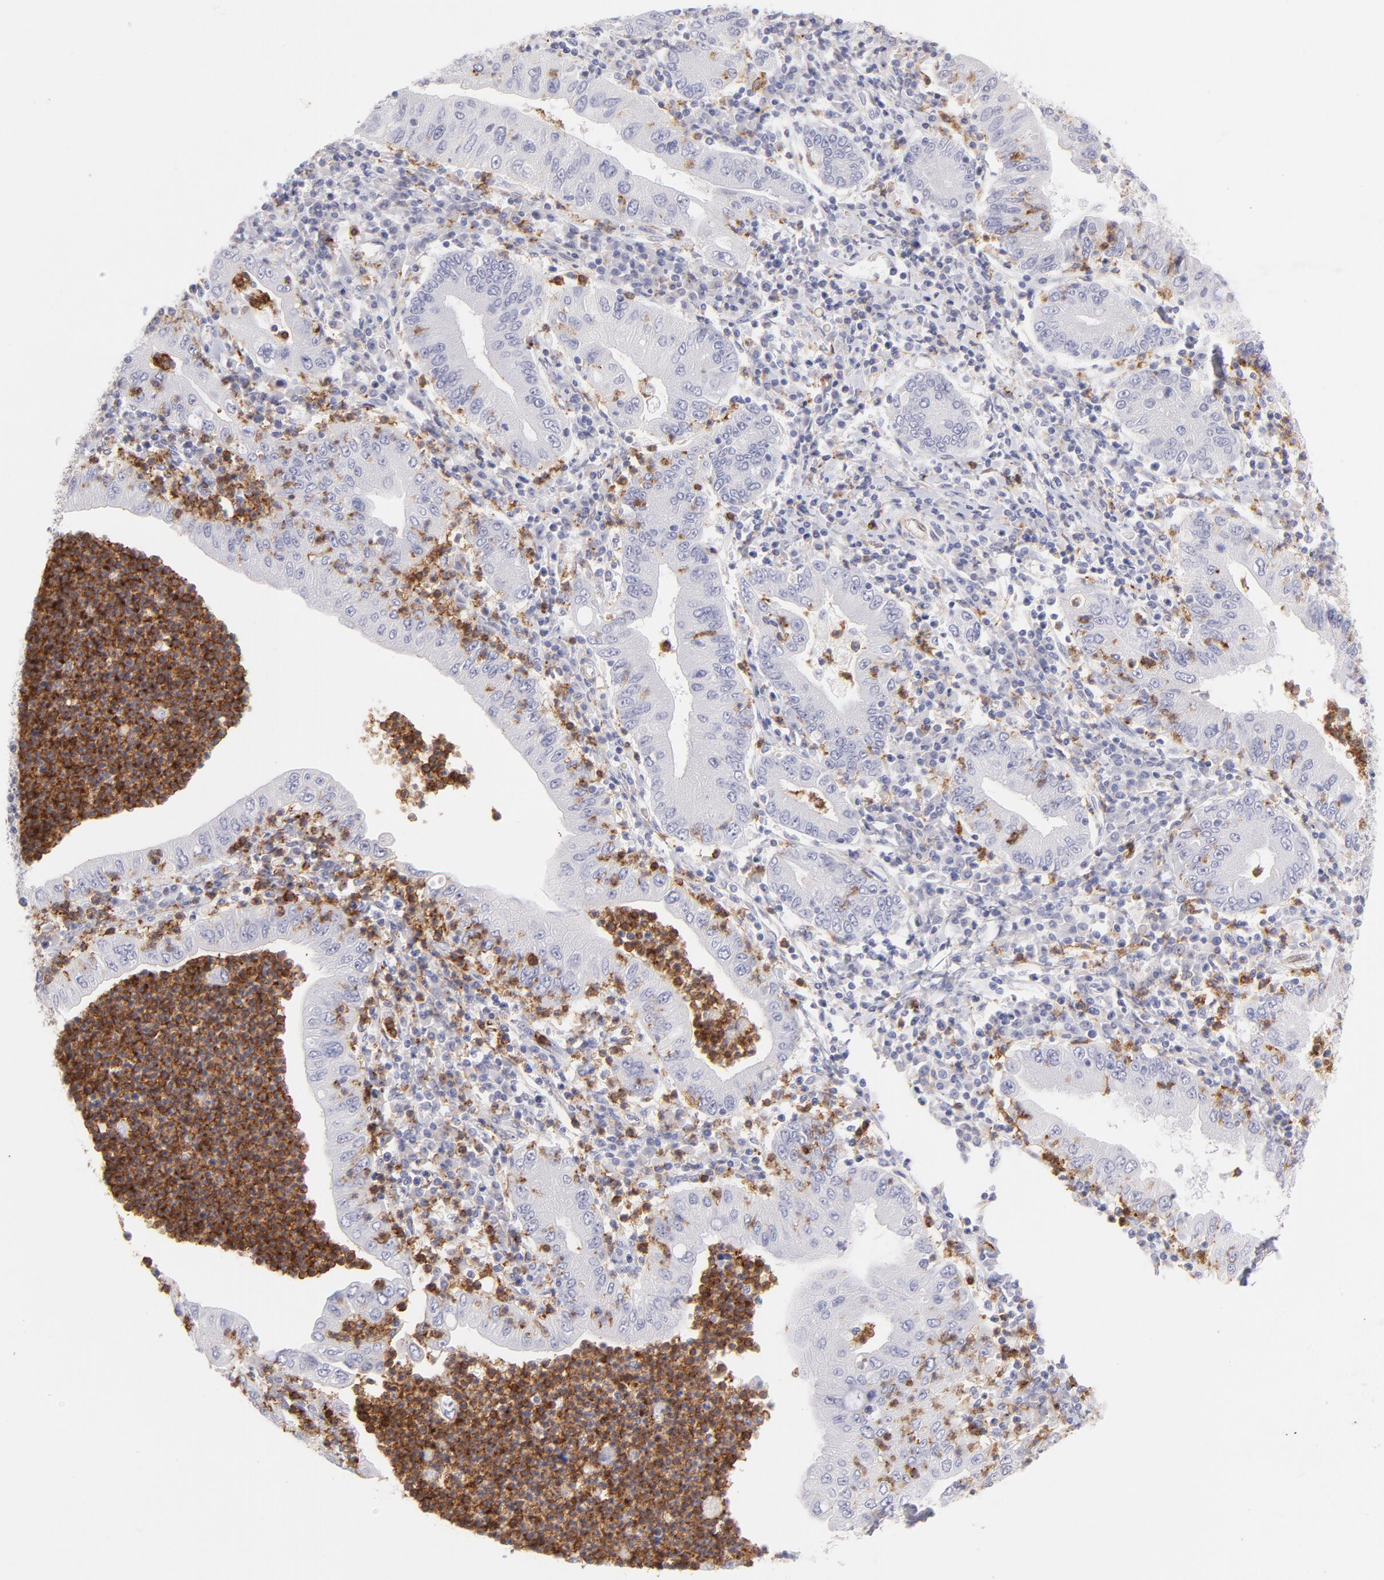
{"staining": {"intensity": "negative", "quantity": "none", "location": "none"}, "tissue": "stomach cancer", "cell_type": "Tumor cells", "image_type": "cancer", "snomed": [{"axis": "morphology", "description": "Normal tissue, NOS"}, {"axis": "morphology", "description": "Adenocarcinoma, NOS"}, {"axis": "topography", "description": "Esophagus"}, {"axis": "topography", "description": "Stomach, upper"}, {"axis": "topography", "description": "Peripheral nerve tissue"}], "caption": "The micrograph reveals no staining of tumor cells in adenocarcinoma (stomach).", "gene": "LTB4R", "patient": {"sex": "male", "age": 62}}